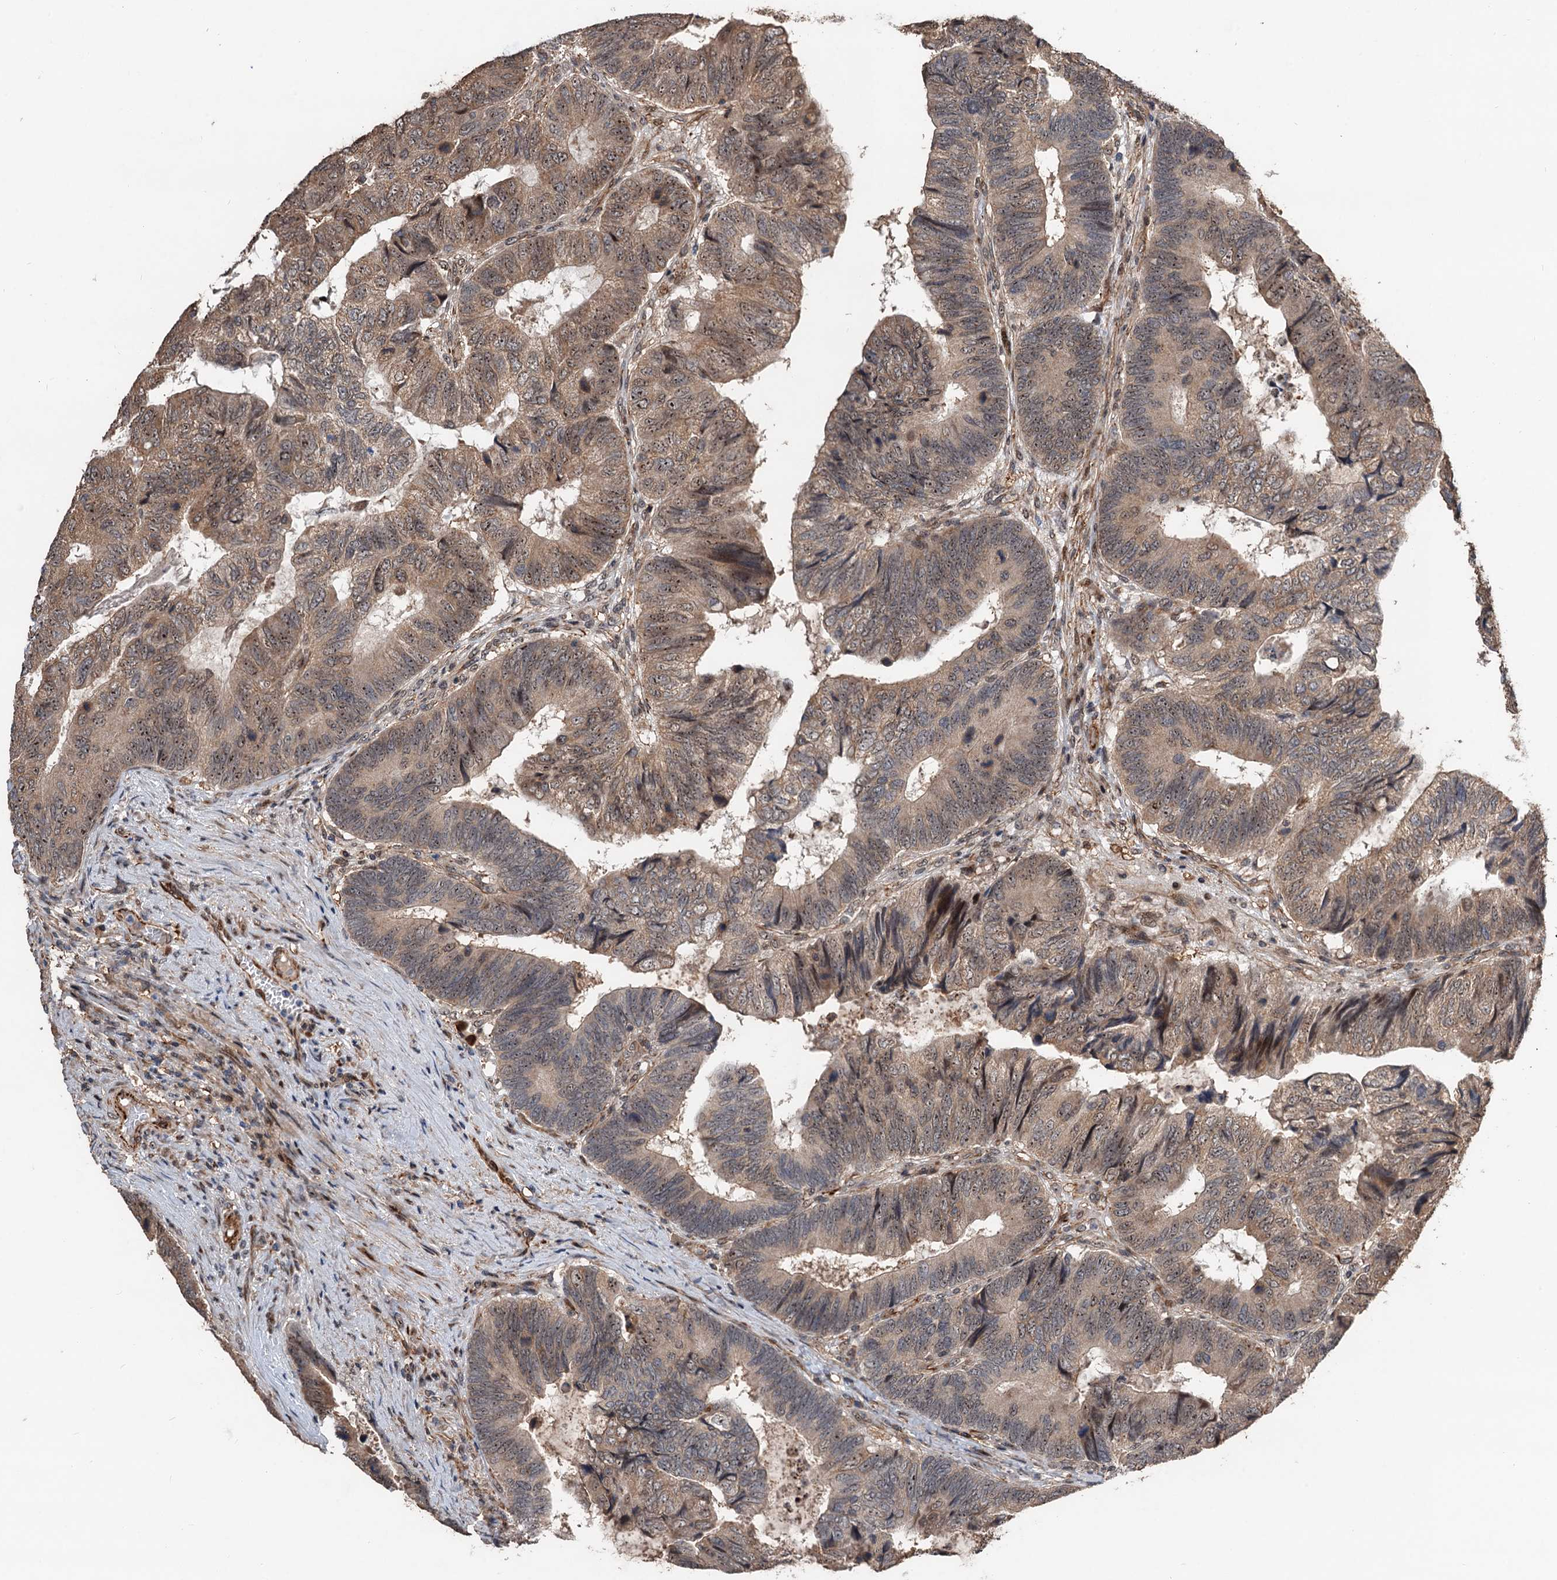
{"staining": {"intensity": "moderate", "quantity": ">75%", "location": "cytoplasmic/membranous,nuclear"}, "tissue": "colorectal cancer", "cell_type": "Tumor cells", "image_type": "cancer", "snomed": [{"axis": "morphology", "description": "Adenocarcinoma, NOS"}, {"axis": "topography", "description": "Colon"}], "caption": "Human colorectal cancer stained with a brown dye exhibits moderate cytoplasmic/membranous and nuclear positive positivity in approximately >75% of tumor cells.", "gene": "TMA16", "patient": {"sex": "female", "age": 67}}